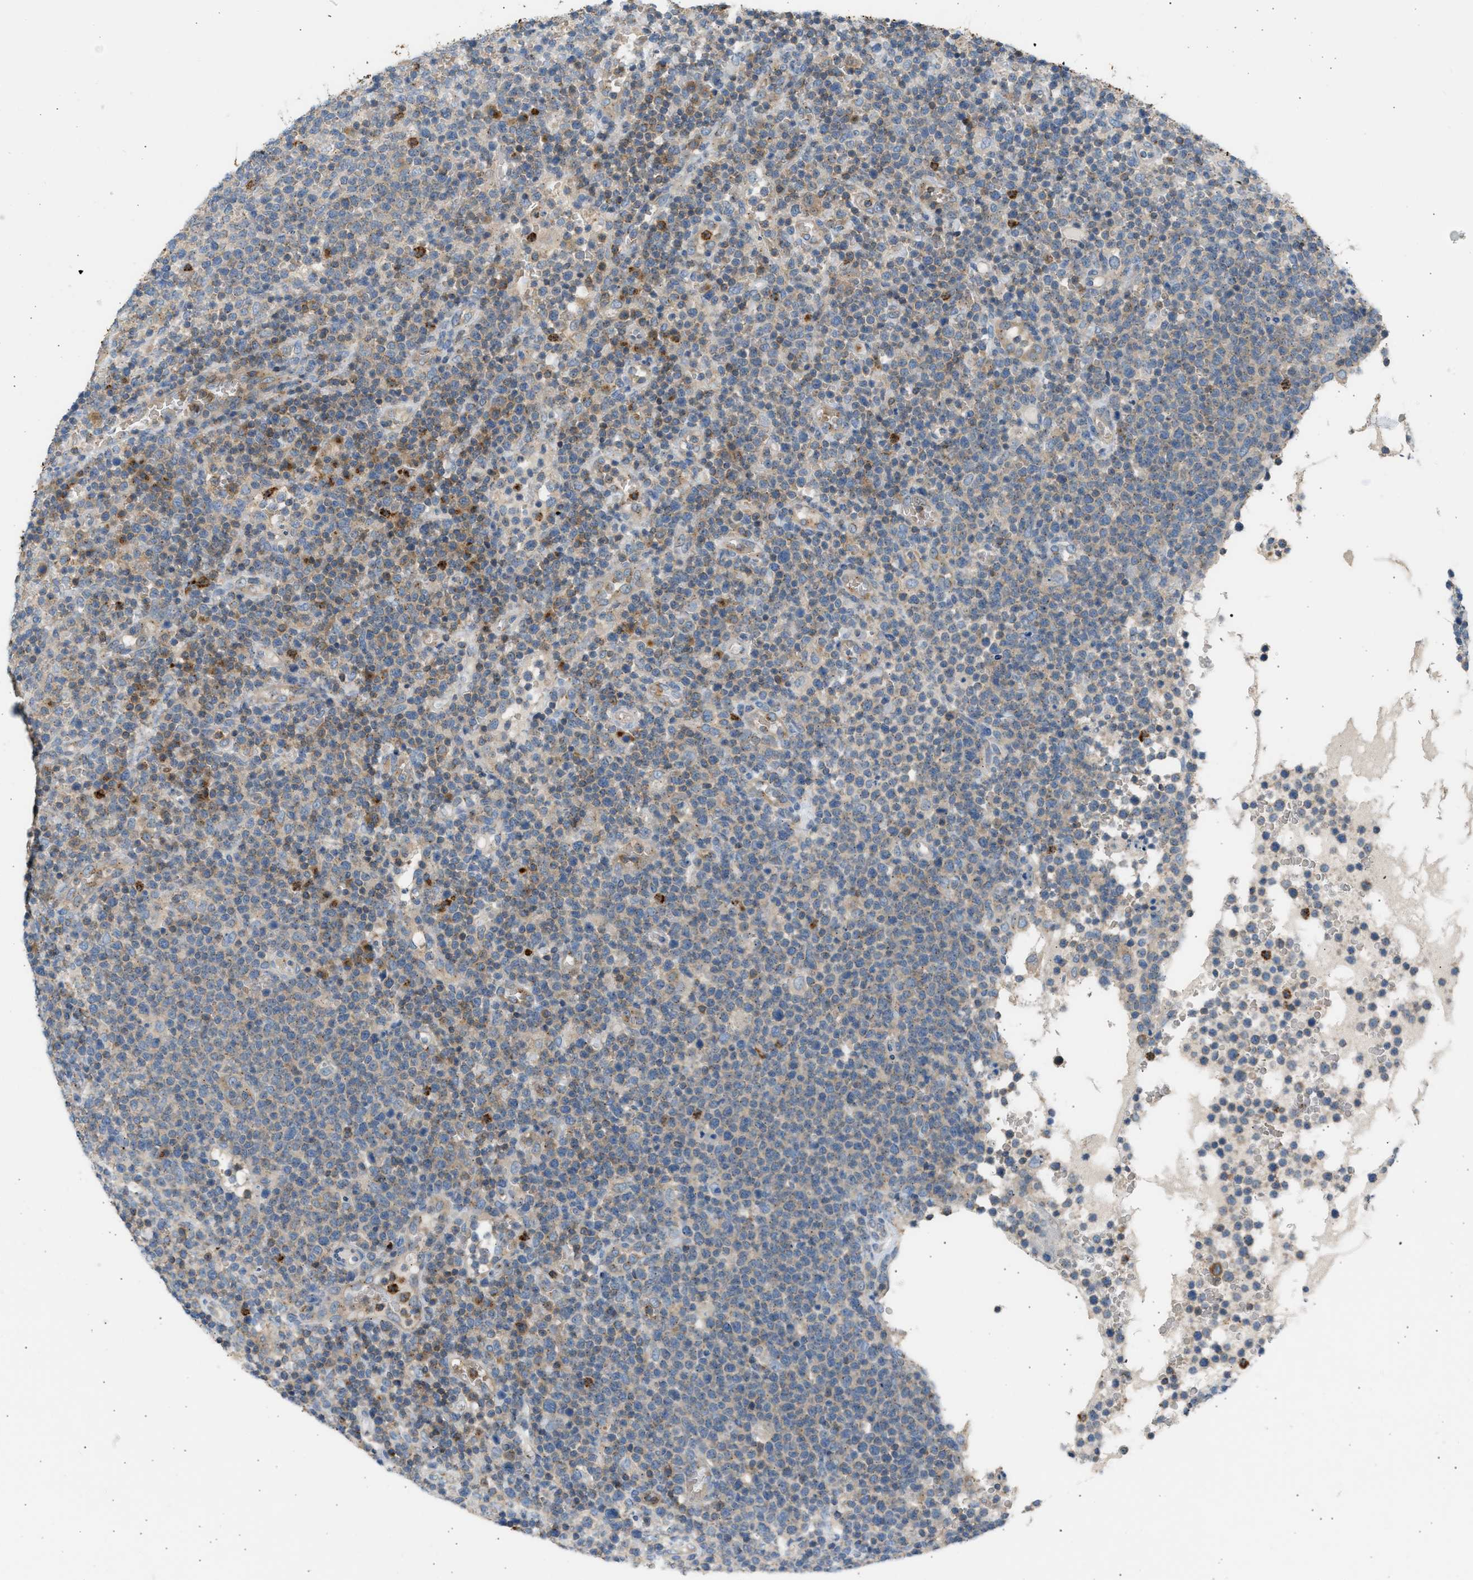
{"staining": {"intensity": "moderate", "quantity": "<25%", "location": "cytoplasmic/membranous"}, "tissue": "lymphoma", "cell_type": "Tumor cells", "image_type": "cancer", "snomed": [{"axis": "morphology", "description": "Malignant lymphoma, non-Hodgkin's type, High grade"}, {"axis": "topography", "description": "Lymph node"}], "caption": "IHC image of neoplastic tissue: lymphoma stained using IHC shows low levels of moderate protein expression localized specifically in the cytoplasmic/membranous of tumor cells, appearing as a cytoplasmic/membranous brown color.", "gene": "TRIM50", "patient": {"sex": "male", "age": 61}}